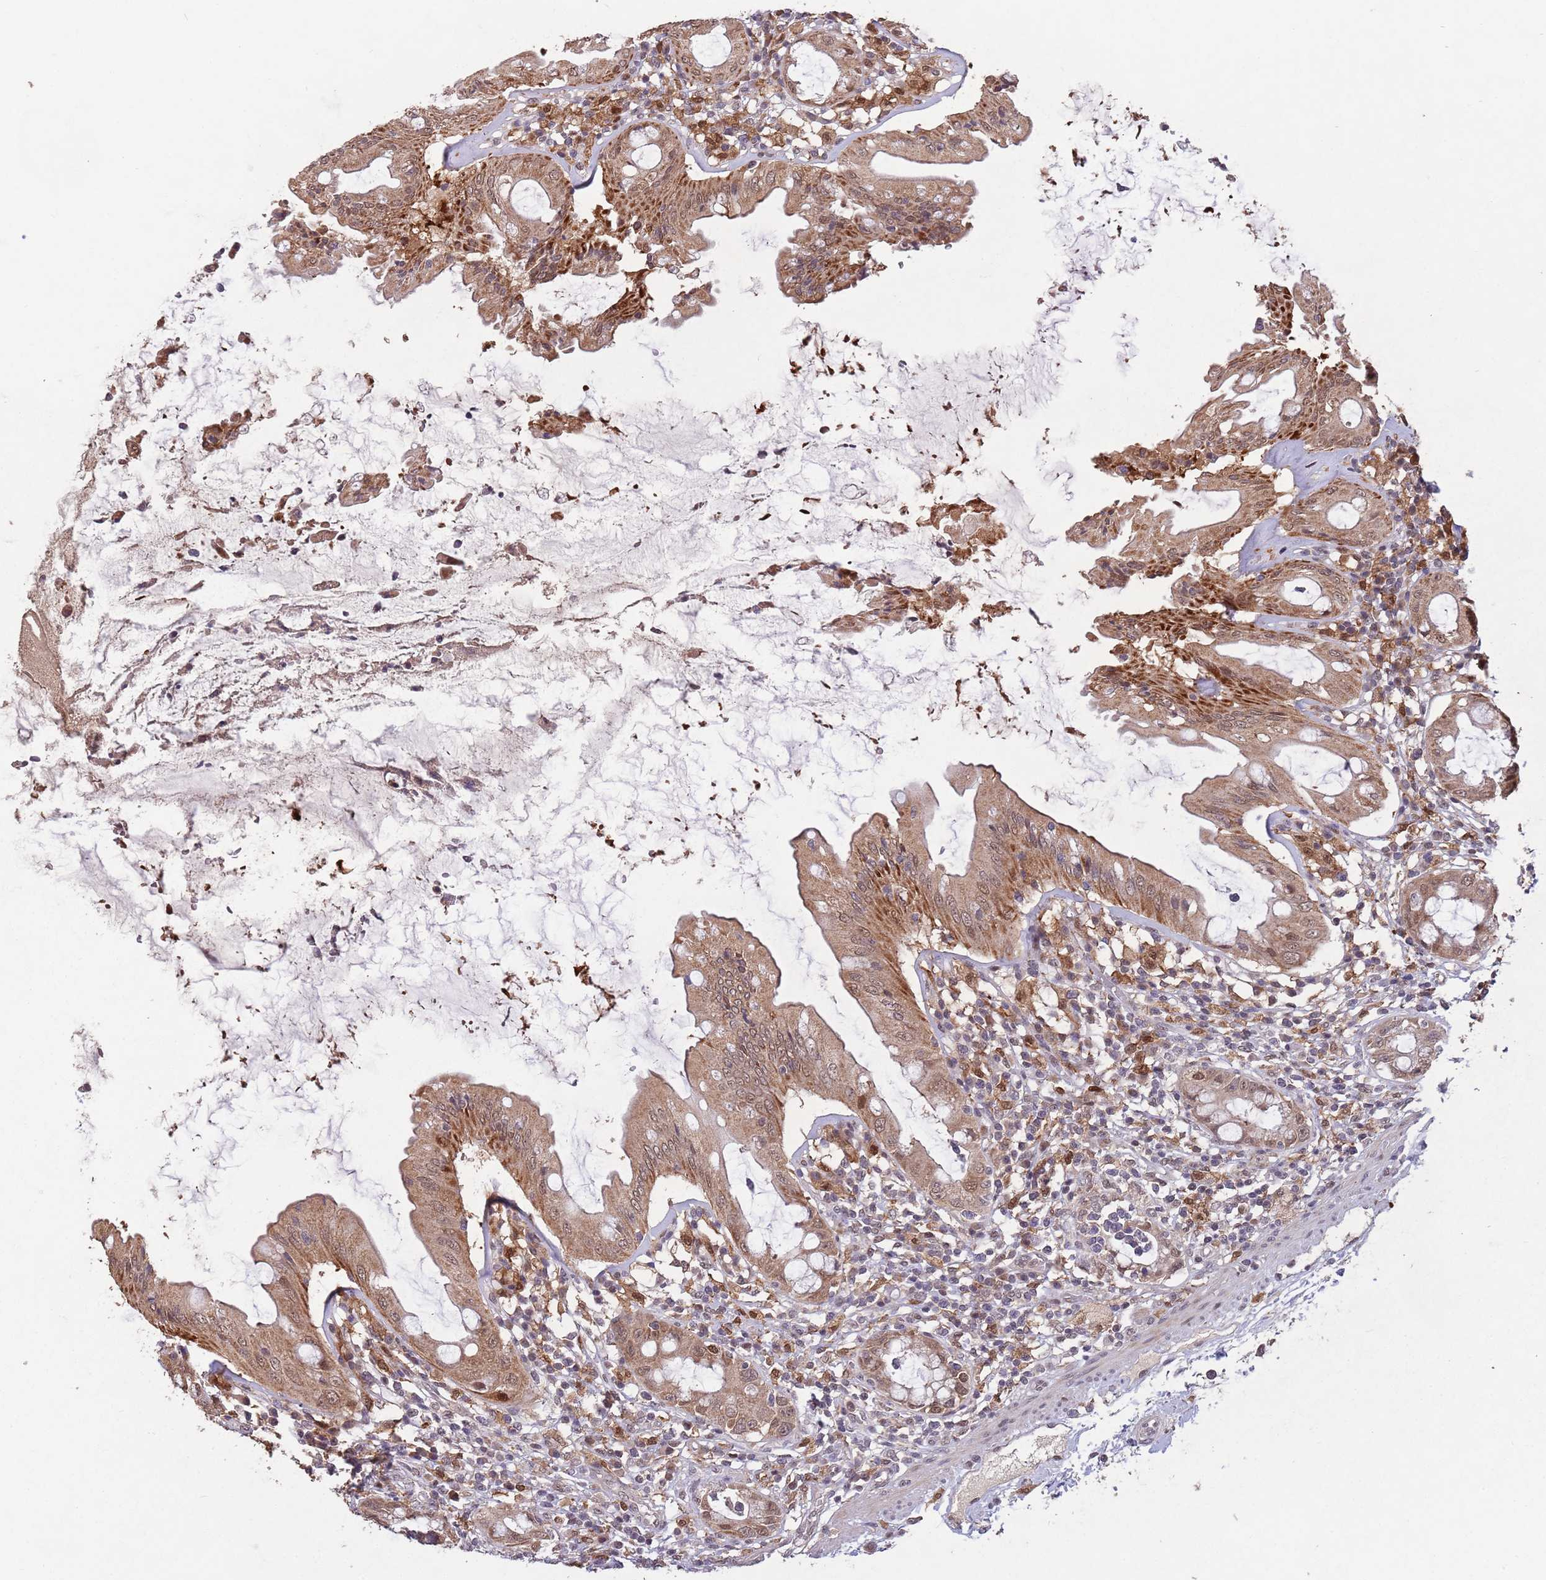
{"staining": {"intensity": "strong", "quantity": ">75%", "location": "cytoplasmic/membranous,nuclear"}, "tissue": "rectum", "cell_type": "Glandular cells", "image_type": "normal", "snomed": [{"axis": "morphology", "description": "Normal tissue, NOS"}, {"axis": "topography", "description": "Rectum"}], "caption": "Glandular cells display high levels of strong cytoplasmic/membranous,nuclear staining in approximately >75% of cells in benign rectum.", "gene": "ZNF639", "patient": {"sex": "female", "age": 57}}